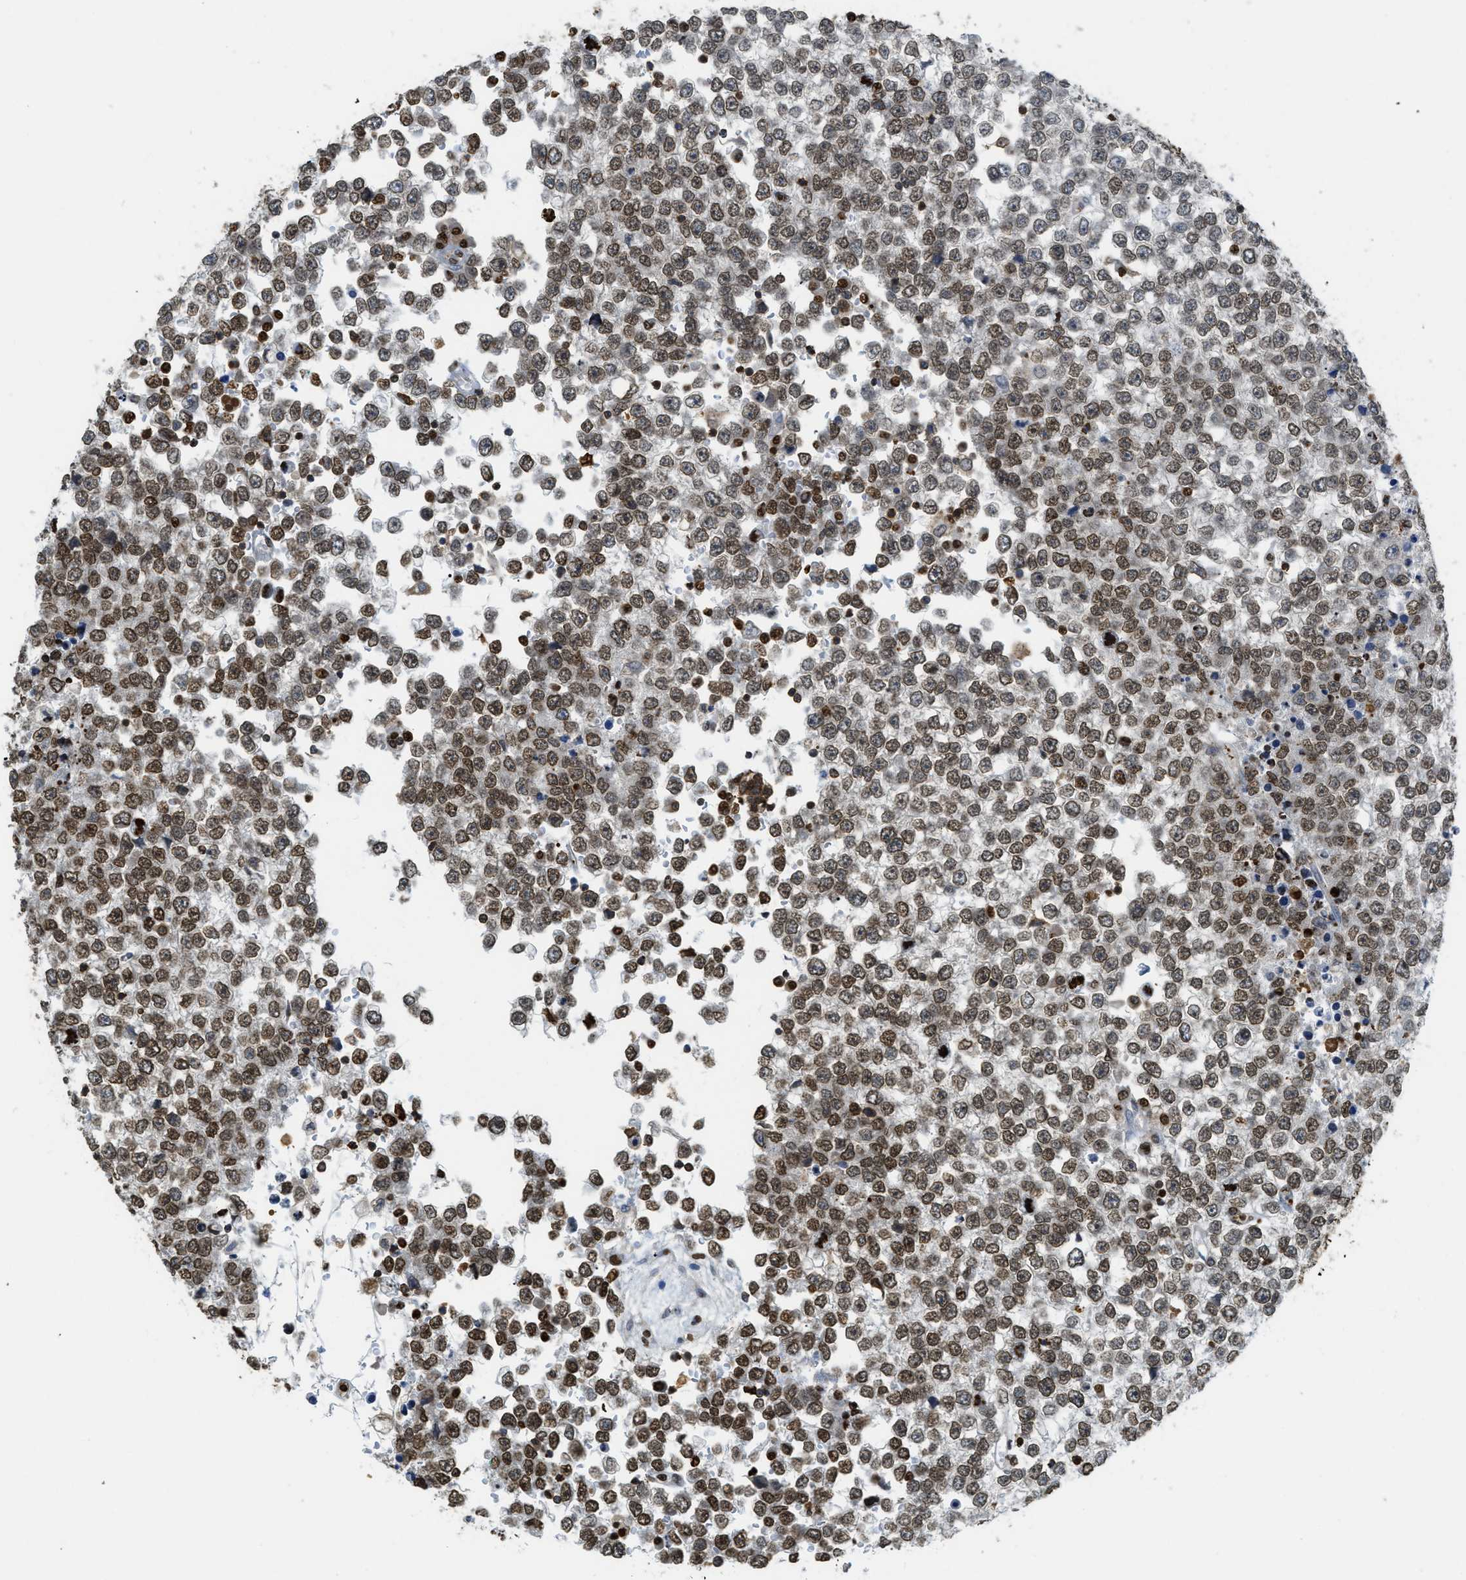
{"staining": {"intensity": "moderate", "quantity": "25%-75%", "location": "nuclear"}, "tissue": "testis cancer", "cell_type": "Tumor cells", "image_type": "cancer", "snomed": [{"axis": "morphology", "description": "Seminoma, NOS"}, {"axis": "topography", "description": "Testis"}], "caption": "A histopathology image showing moderate nuclear positivity in about 25%-75% of tumor cells in testis seminoma, as visualized by brown immunohistochemical staining.", "gene": "NR5A2", "patient": {"sex": "male", "age": 65}}